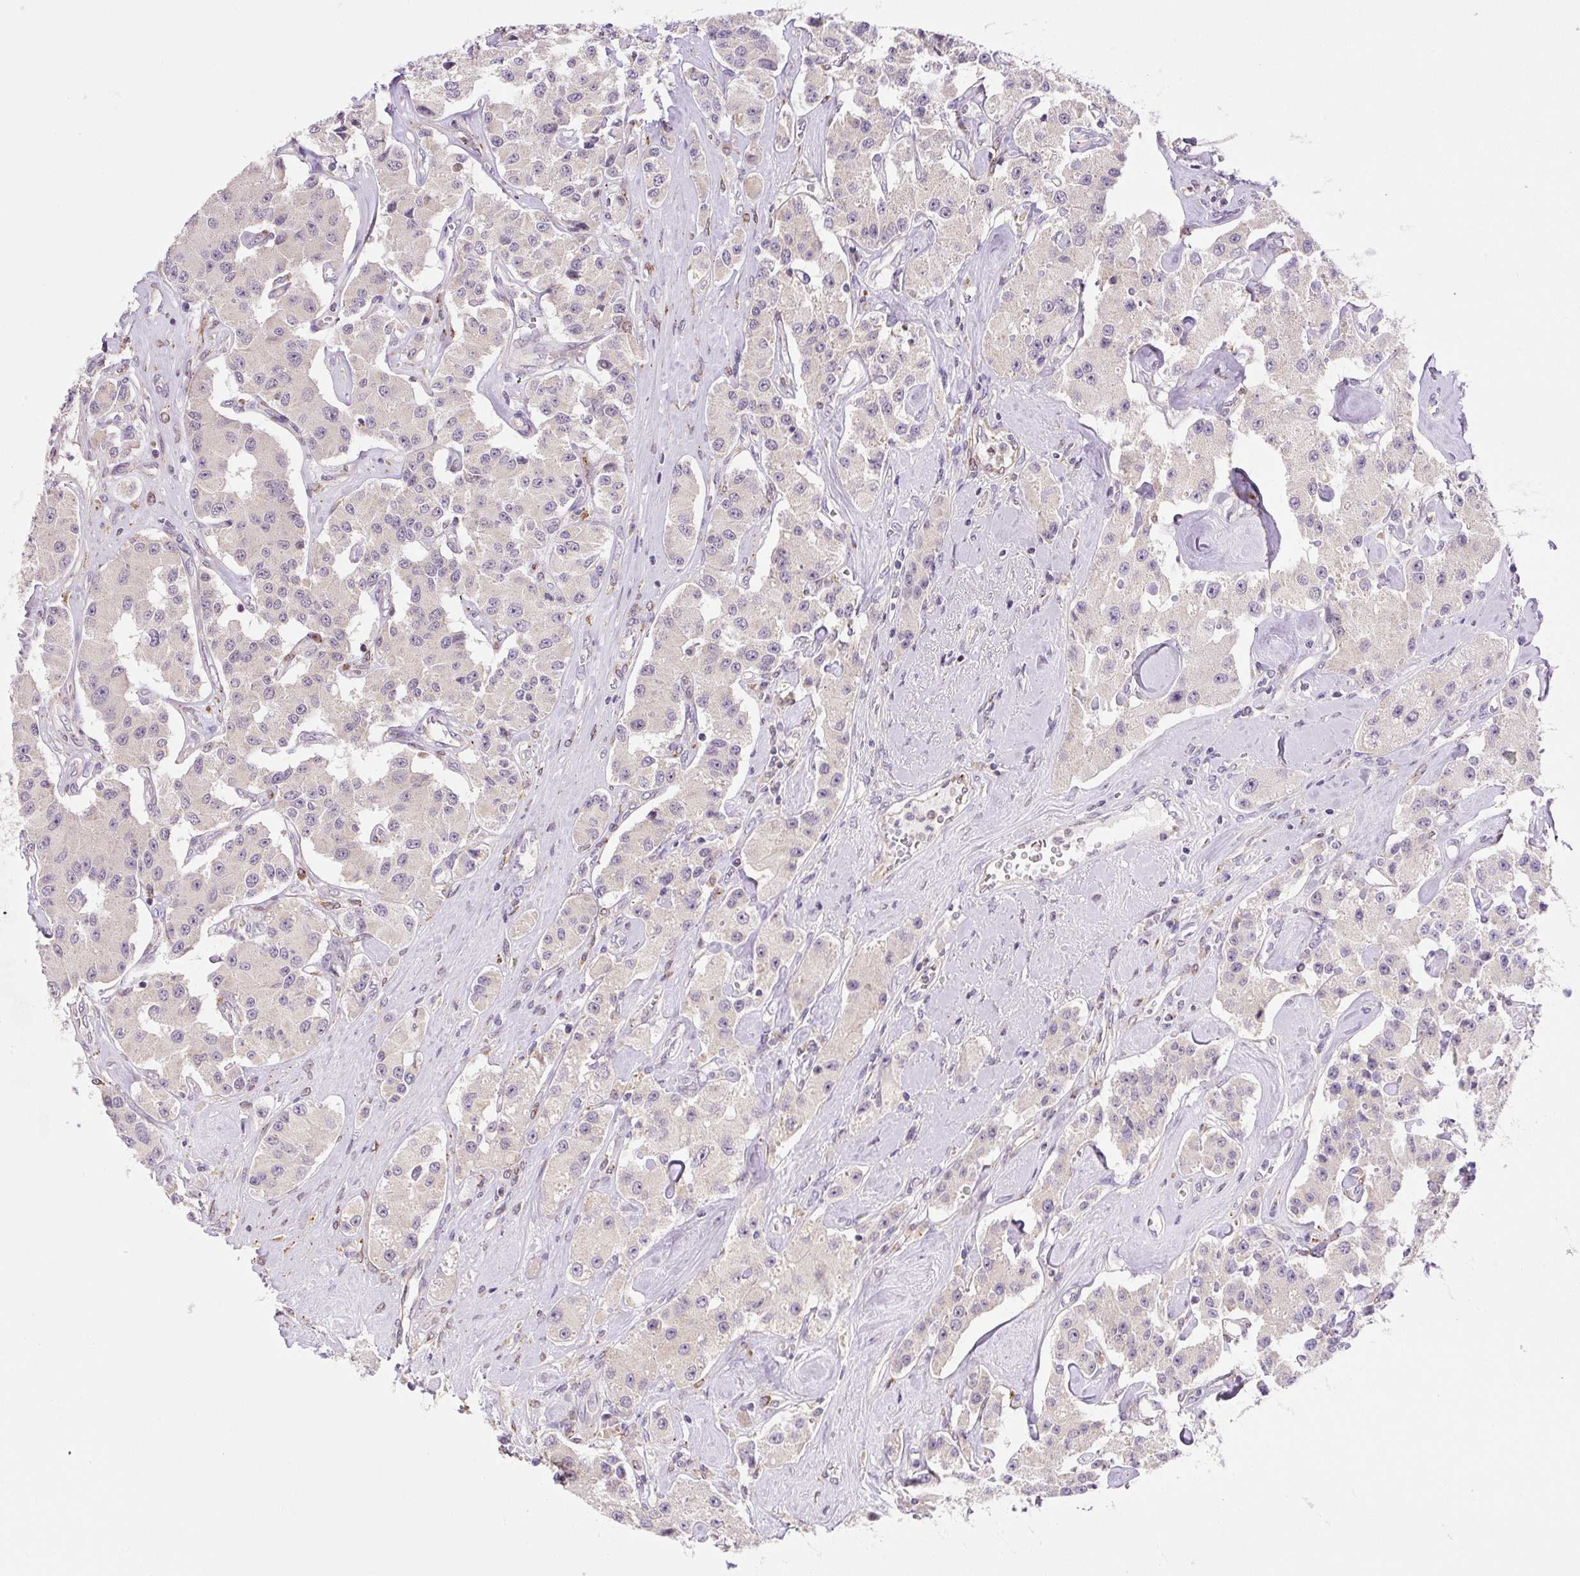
{"staining": {"intensity": "negative", "quantity": "none", "location": "none"}, "tissue": "carcinoid", "cell_type": "Tumor cells", "image_type": "cancer", "snomed": [{"axis": "morphology", "description": "Carcinoid, malignant, NOS"}, {"axis": "topography", "description": "Pancreas"}], "caption": "Immunohistochemistry (IHC) photomicrograph of human carcinoid (malignant) stained for a protein (brown), which exhibits no expression in tumor cells.", "gene": "PLA2G4A", "patient": {"sex": "male", "age": 41}}